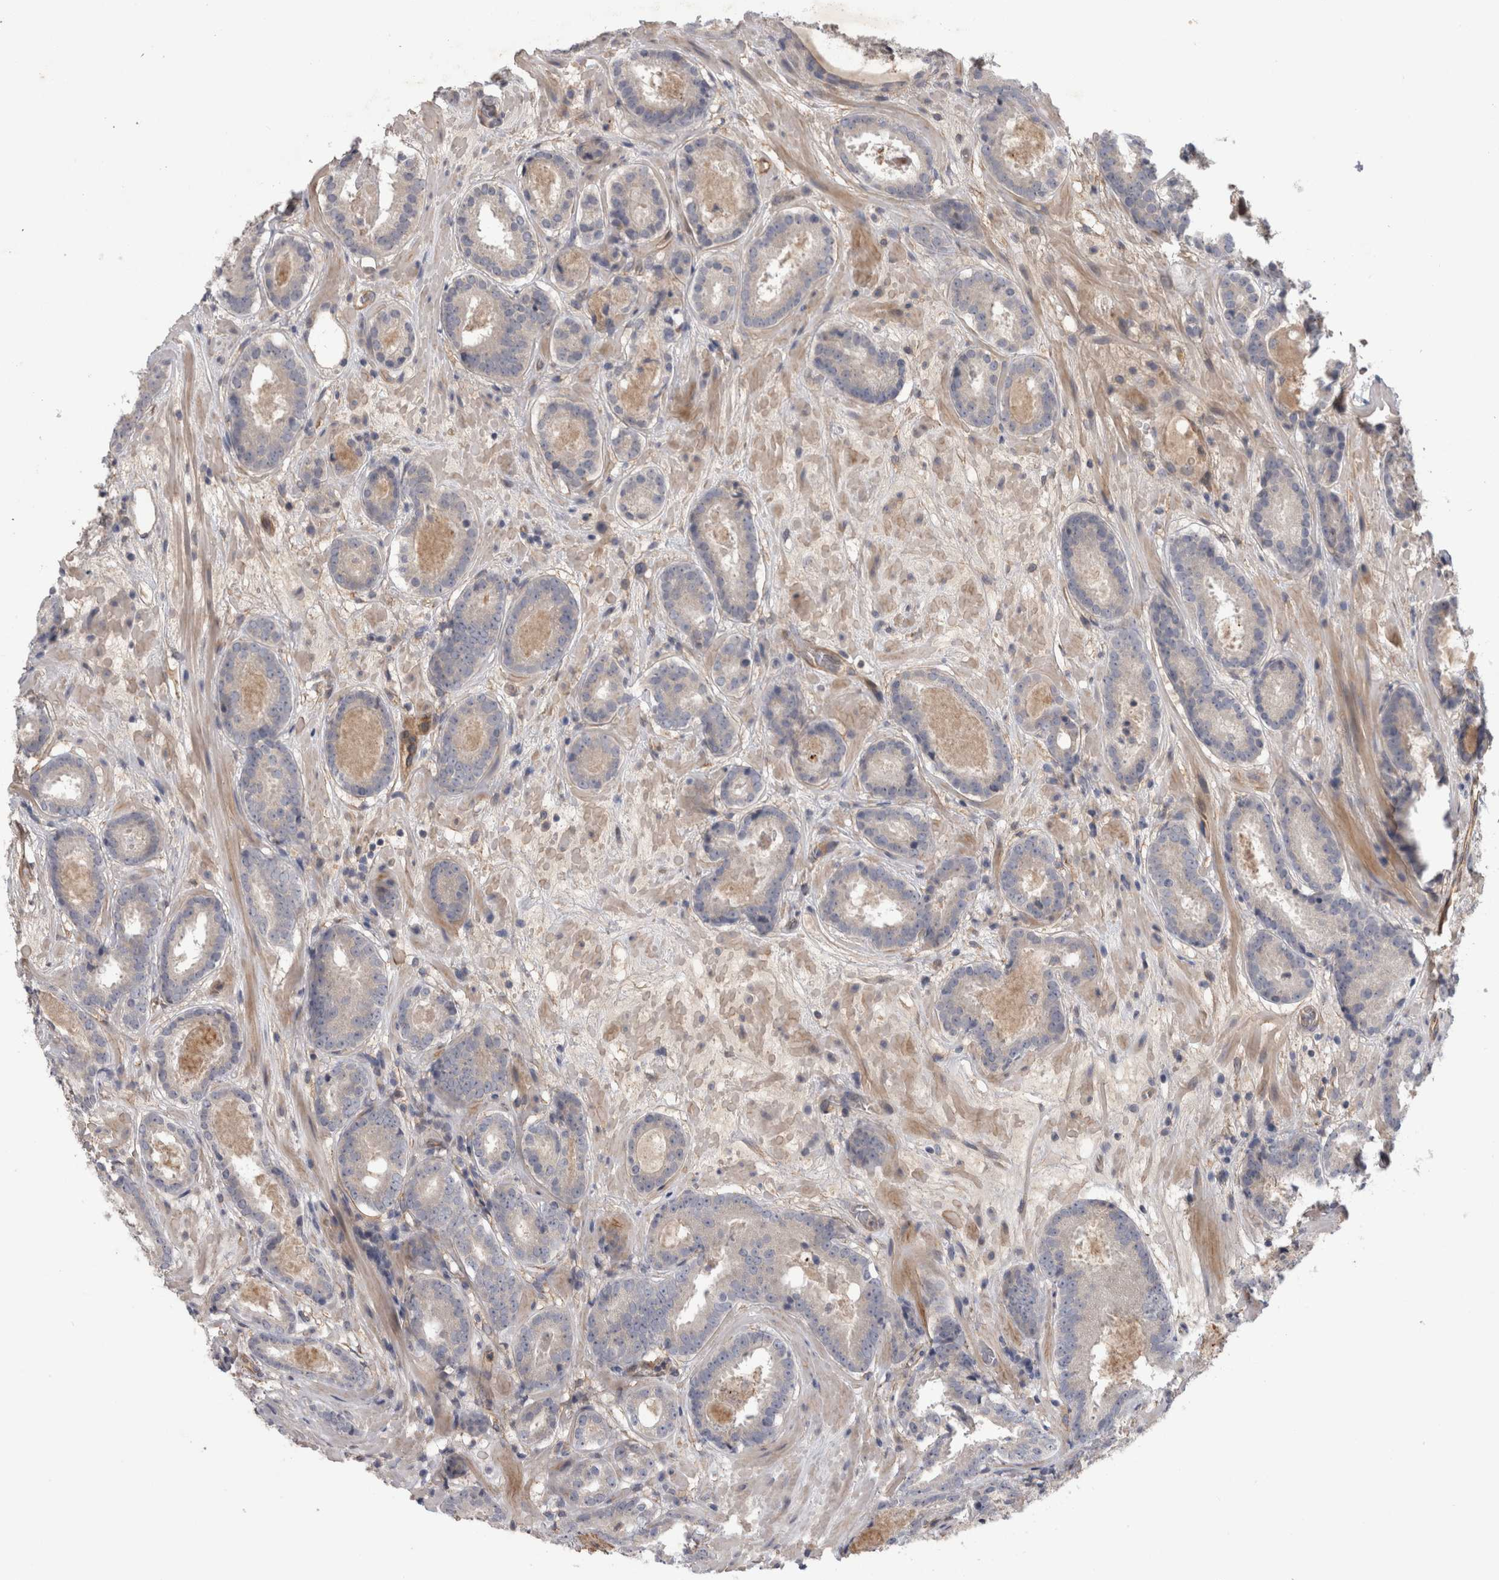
{"staining": {"intensity": "negative", "quantity": "none", "location": "none"}, "tissue": "prostate cancer", "cell_type": "Tumor cells", "image_type": "cancer", "snomed": [{"axis": "morphology", "description": "Adenocarcinoma, Low grade"}, {"axis": "topography", "description": "Prostate"}], "caption": "A high-resolution image shows IHC staining of prostate low-grade adenocarcinoma, which reveals no significant staining in tumor cells.", "gene": "ANKFY1", "patient": {"sex": "male", "age": 69}}